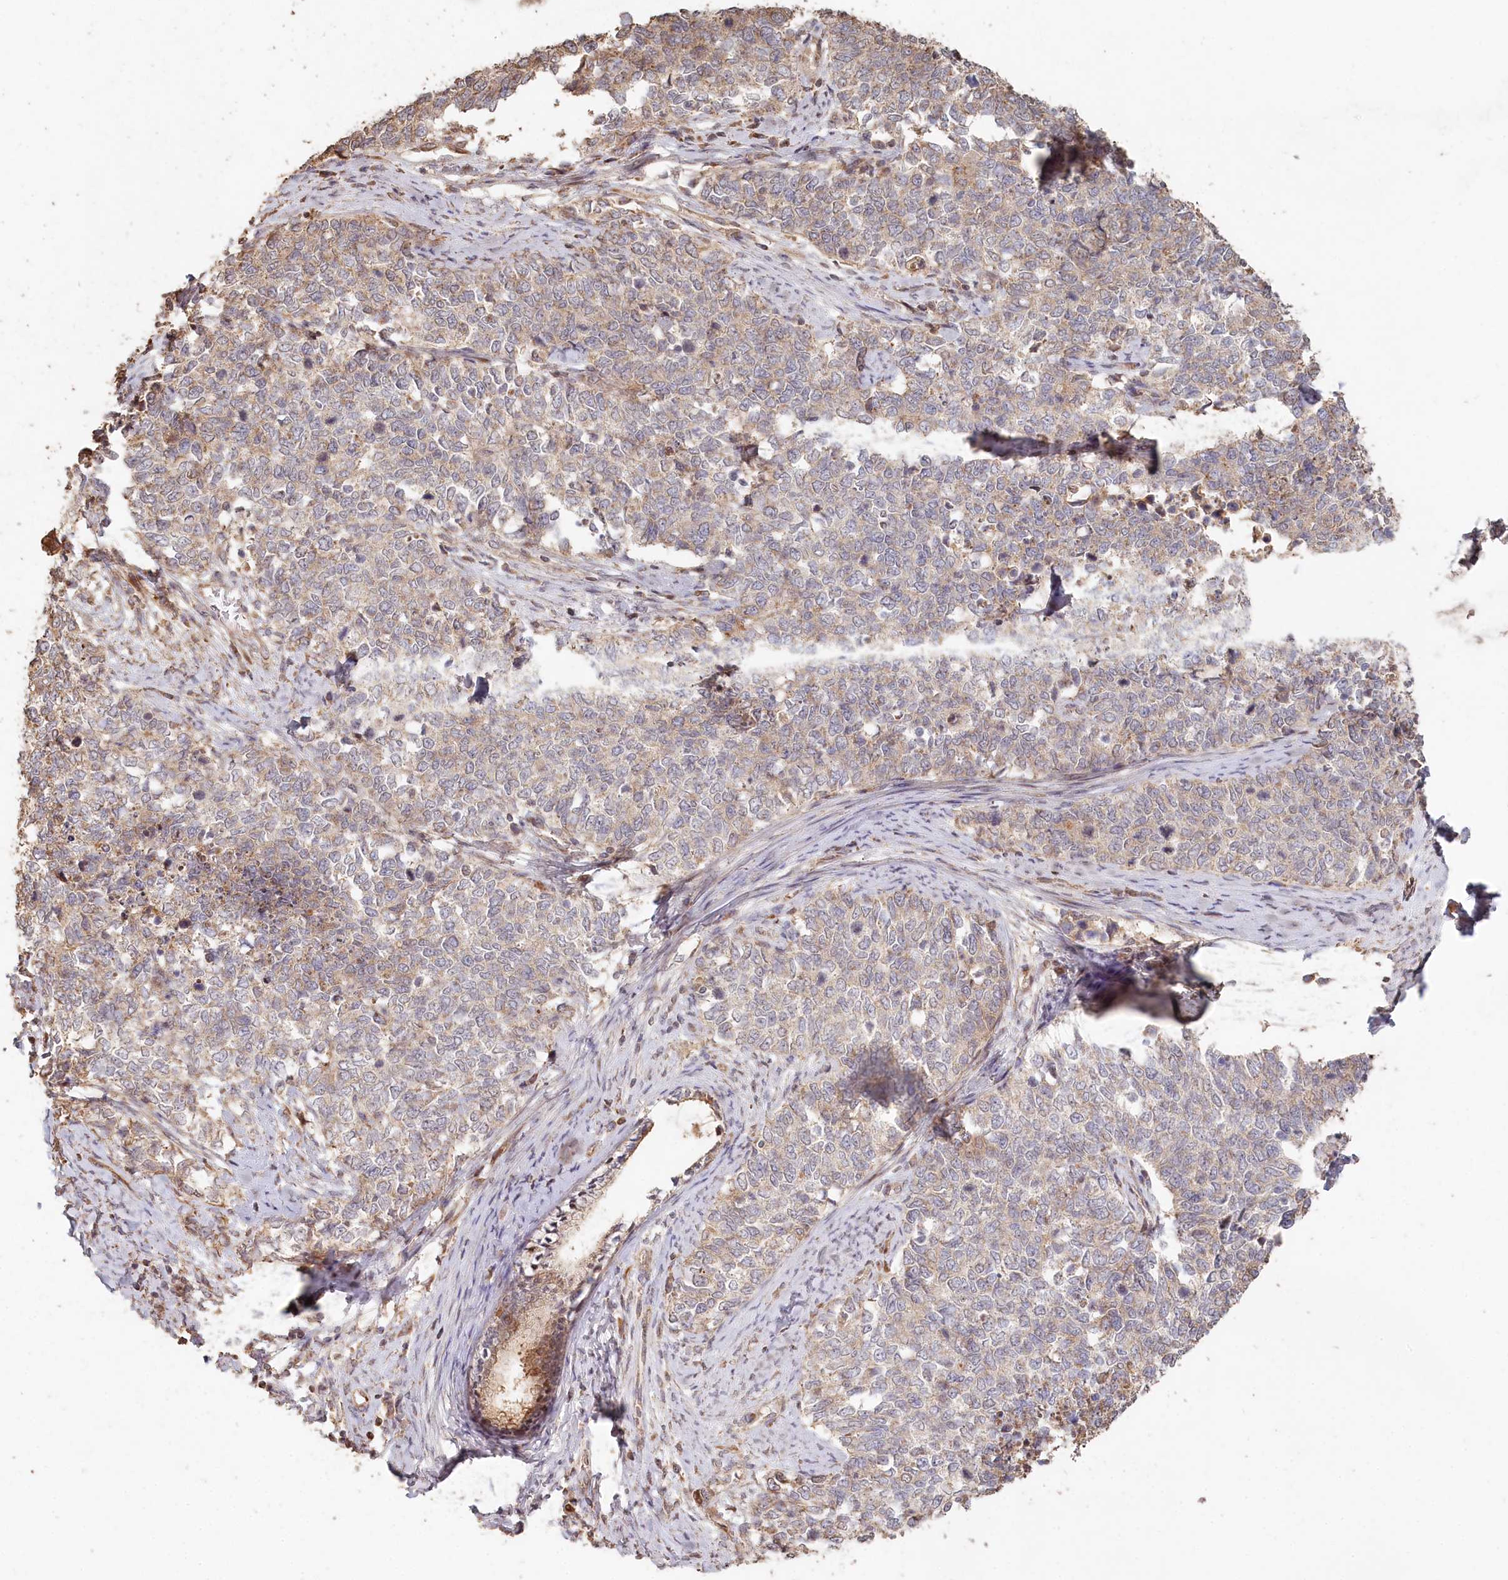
{"staining": {"intensity": "weak", "quantity": "25%-75%", "location": "cytoplasmic/membranous"}, "tissue": "cervical cancer", "cell_type": "Tumor cells", "image_type": "cancer", "snomed": [{"axis": "morphology", "description": "Squamous cell carcinoma, NOS"}, {"axis": "topography", "description": "Cervix"}], "caption": "An immunohistochemistry (IHC) micrograph of neoplastic tissue is shown. Protein staining in brown labels weak cytoplasmic/membranous positivity in cervical cancer within tumor cells. The staining was performed using DAB, with brown indicating positive protein expression. Nuclei are stained blue with hematoxylin.", "gene": "HAL", "patient": {"sex": "female", "age": 63}}